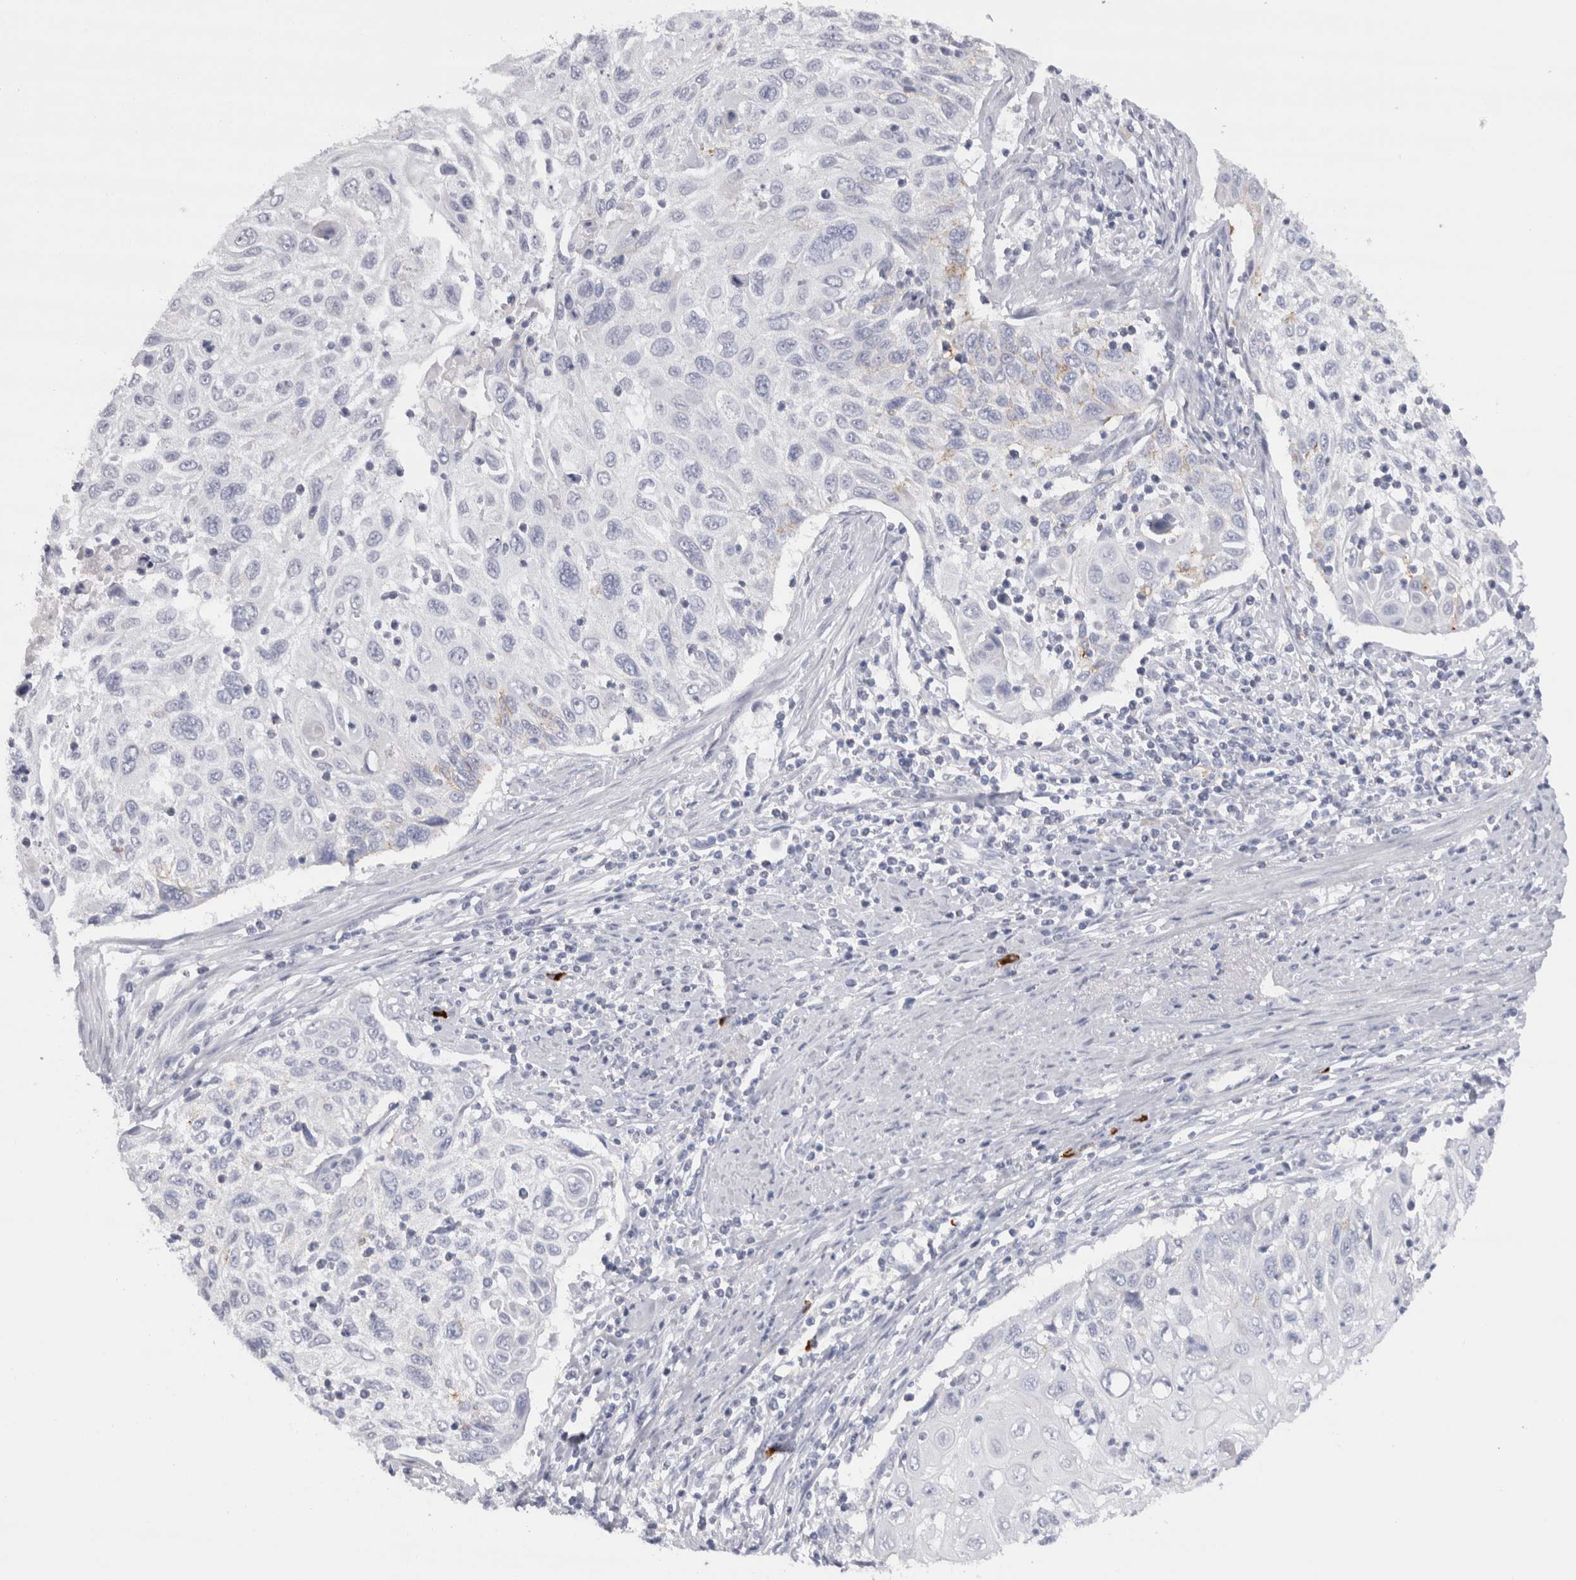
{"staining": {"intensity": "negative", "quantity": "none", "location": "none"}, "tissue": "cervical cancer", "cell_type": "Tumor cells", "image_type": "cancer", "snomed": [{"axis": "morphology", "description": "Squamous cell carcinoma, NOS"}, {"axis": "topography", "description": "Cervix"}], "caption": "High magnification brightfield microscopy of cervical squamous cell carcinoma stained with DAB (3,3'-diaminobenzidine) (brown) and counterstained with hematoxylin (blue): tumor cells show no significant expression.", "gene": "CDH17", "patient": {"sex": "female", "age": 70}}